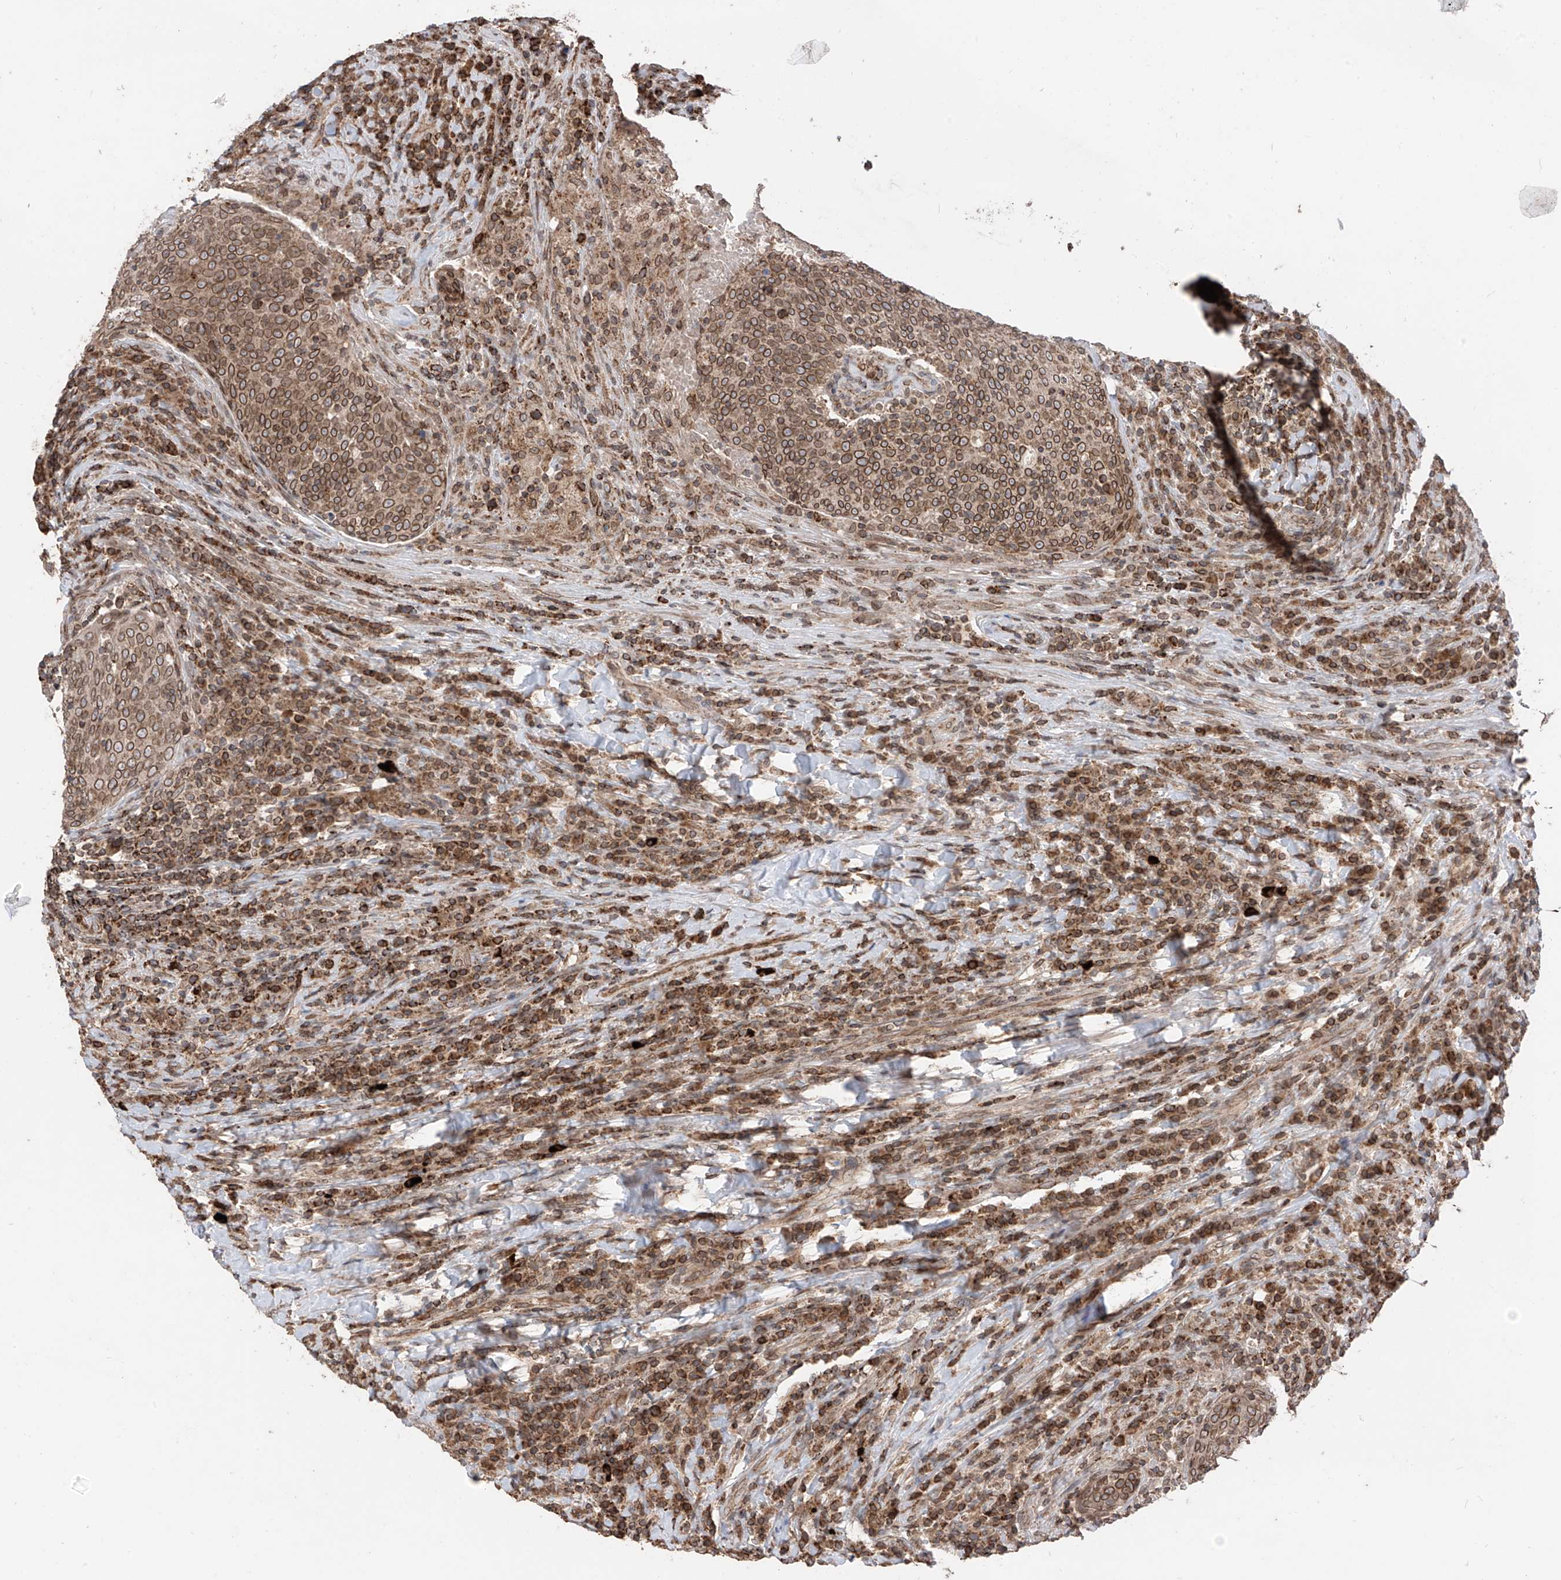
{"staining": {"intensity": "moderate", "quantity": ">75%", "location": "cytoplasmic/membranous,nuclear"}, "tissue": "head and neck cancer", "cell_type": "Tumor cells", "image_type": "cancer", "snomed": [{"axis": "morphology", "description": "Squamous cell carcinoma, NOS"}, {"axis": "morphology", "description": "Squamous cell carcinoma, metastatic, NOS"}, {"axis": "topography", "description": "Lymph node"}, {"axis": "topography", "description": "Head-Neck"}], "caption": "DAB (3,3'-diaminobenzidine) immunohistochemical staining of human squamous cell carcinoma (head and neck) exhibits moderate cytoplasmic/membranous and nuclear protein expression in approximately >75% of tumor cells.", "gene": "AHCTF1", "patient": {"sex": "male", "age": 62}}